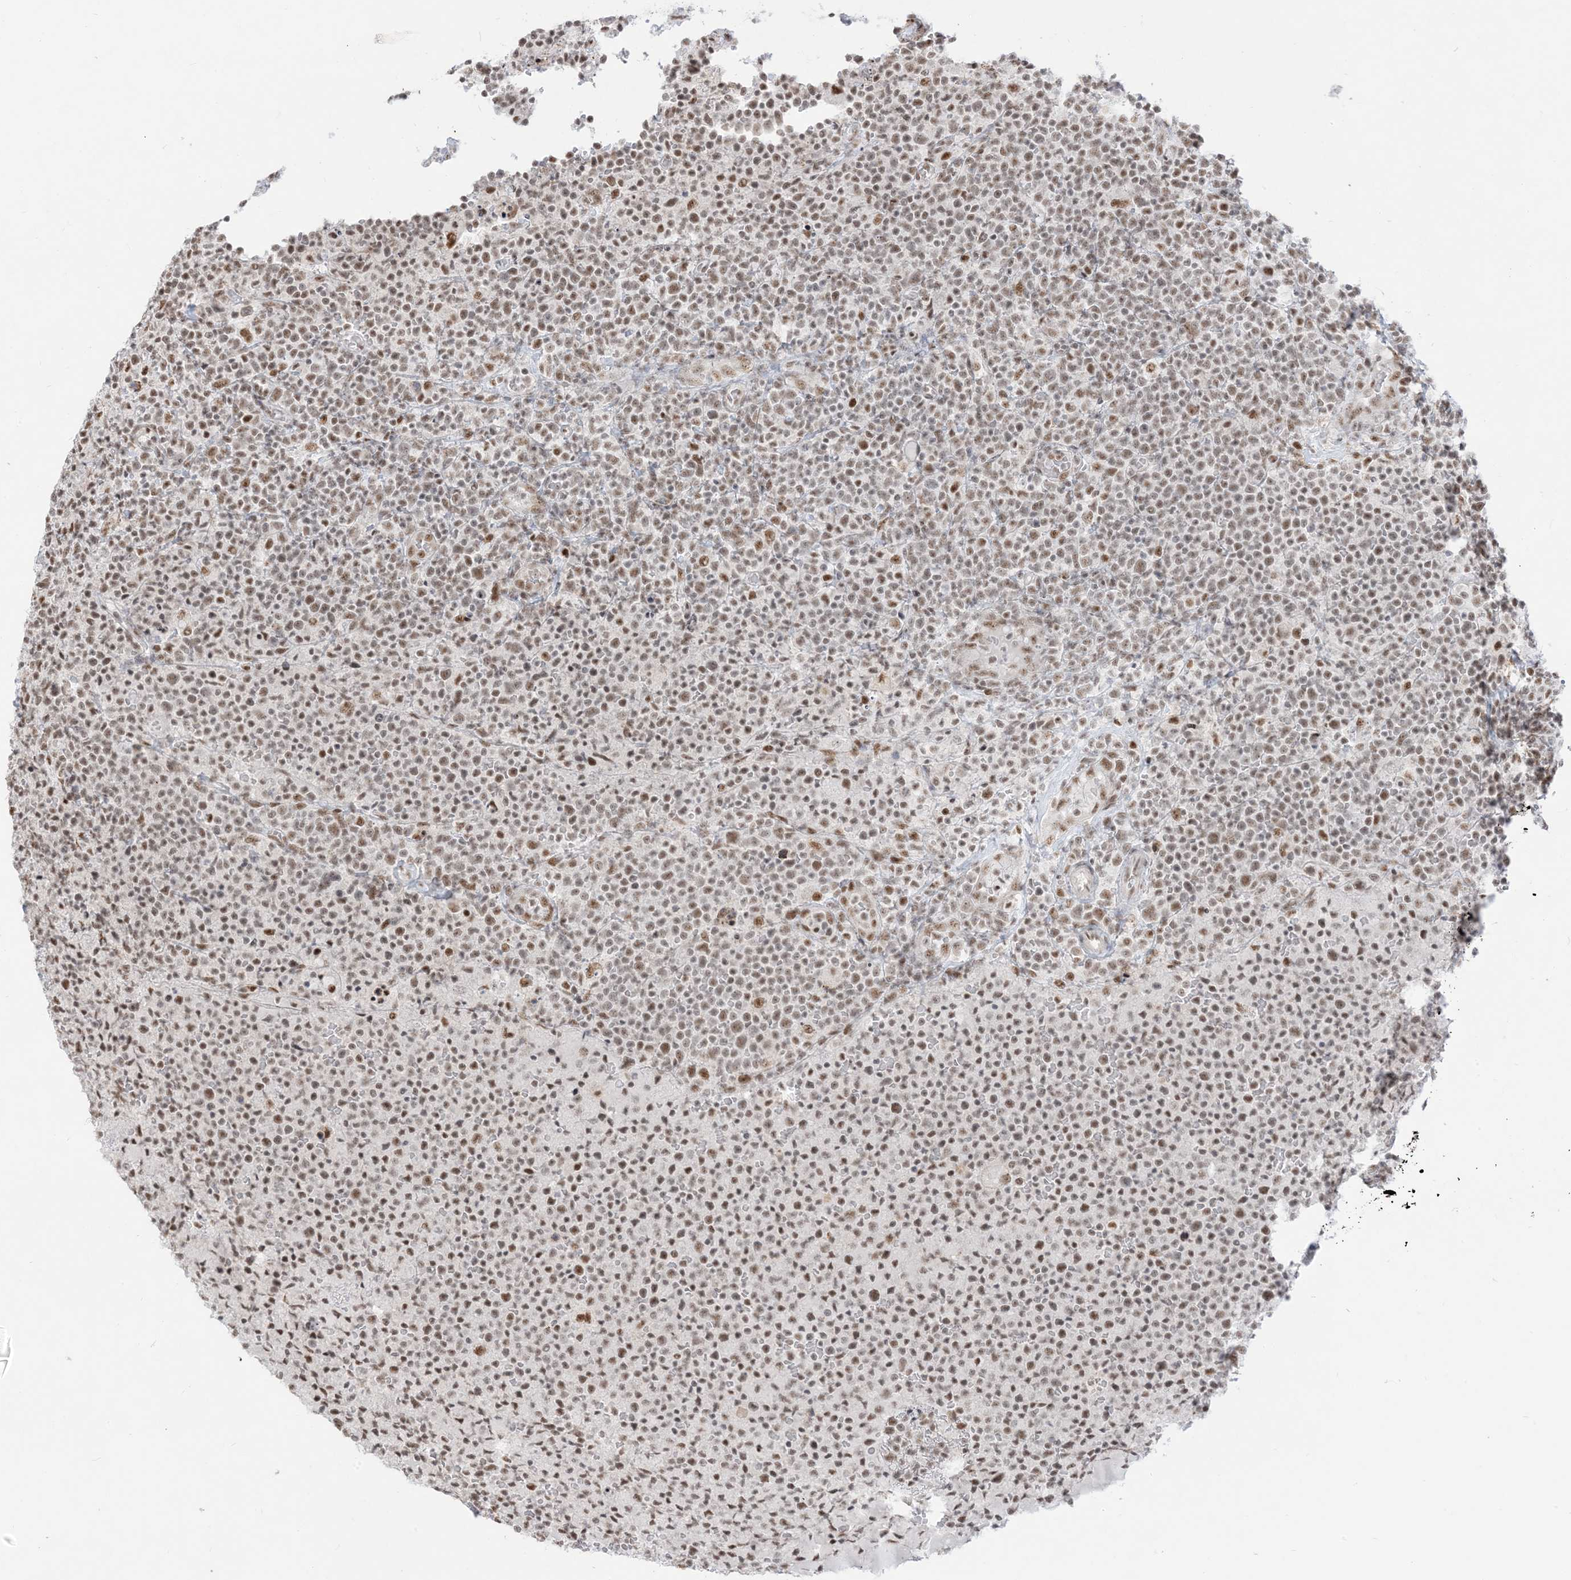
{"staining": {"intensity": "moderate", "quantity": "25%-75%", "location": "nuclear"}, "tissue": "lymphoma", "cell_type": "Tumor cells", "image_type": "cancer", "snomed": [{"axis": "morphology", "description": "Malignant lymphoma, non-Hodgkin's type, High grade"}, {"axis": "topography", "description": "Lymph node"}], "caption": "The histopathology image reveals immunohistochemical staining of lymphoma. There is moderate nuclear expression is present in approximately 25%-75% of tumor cells. The protein of interest is shown in brown color, while the nuclei are stained blue.", "gene": "ARGLU1", "patient": {"sex": "male", "age": 61}}